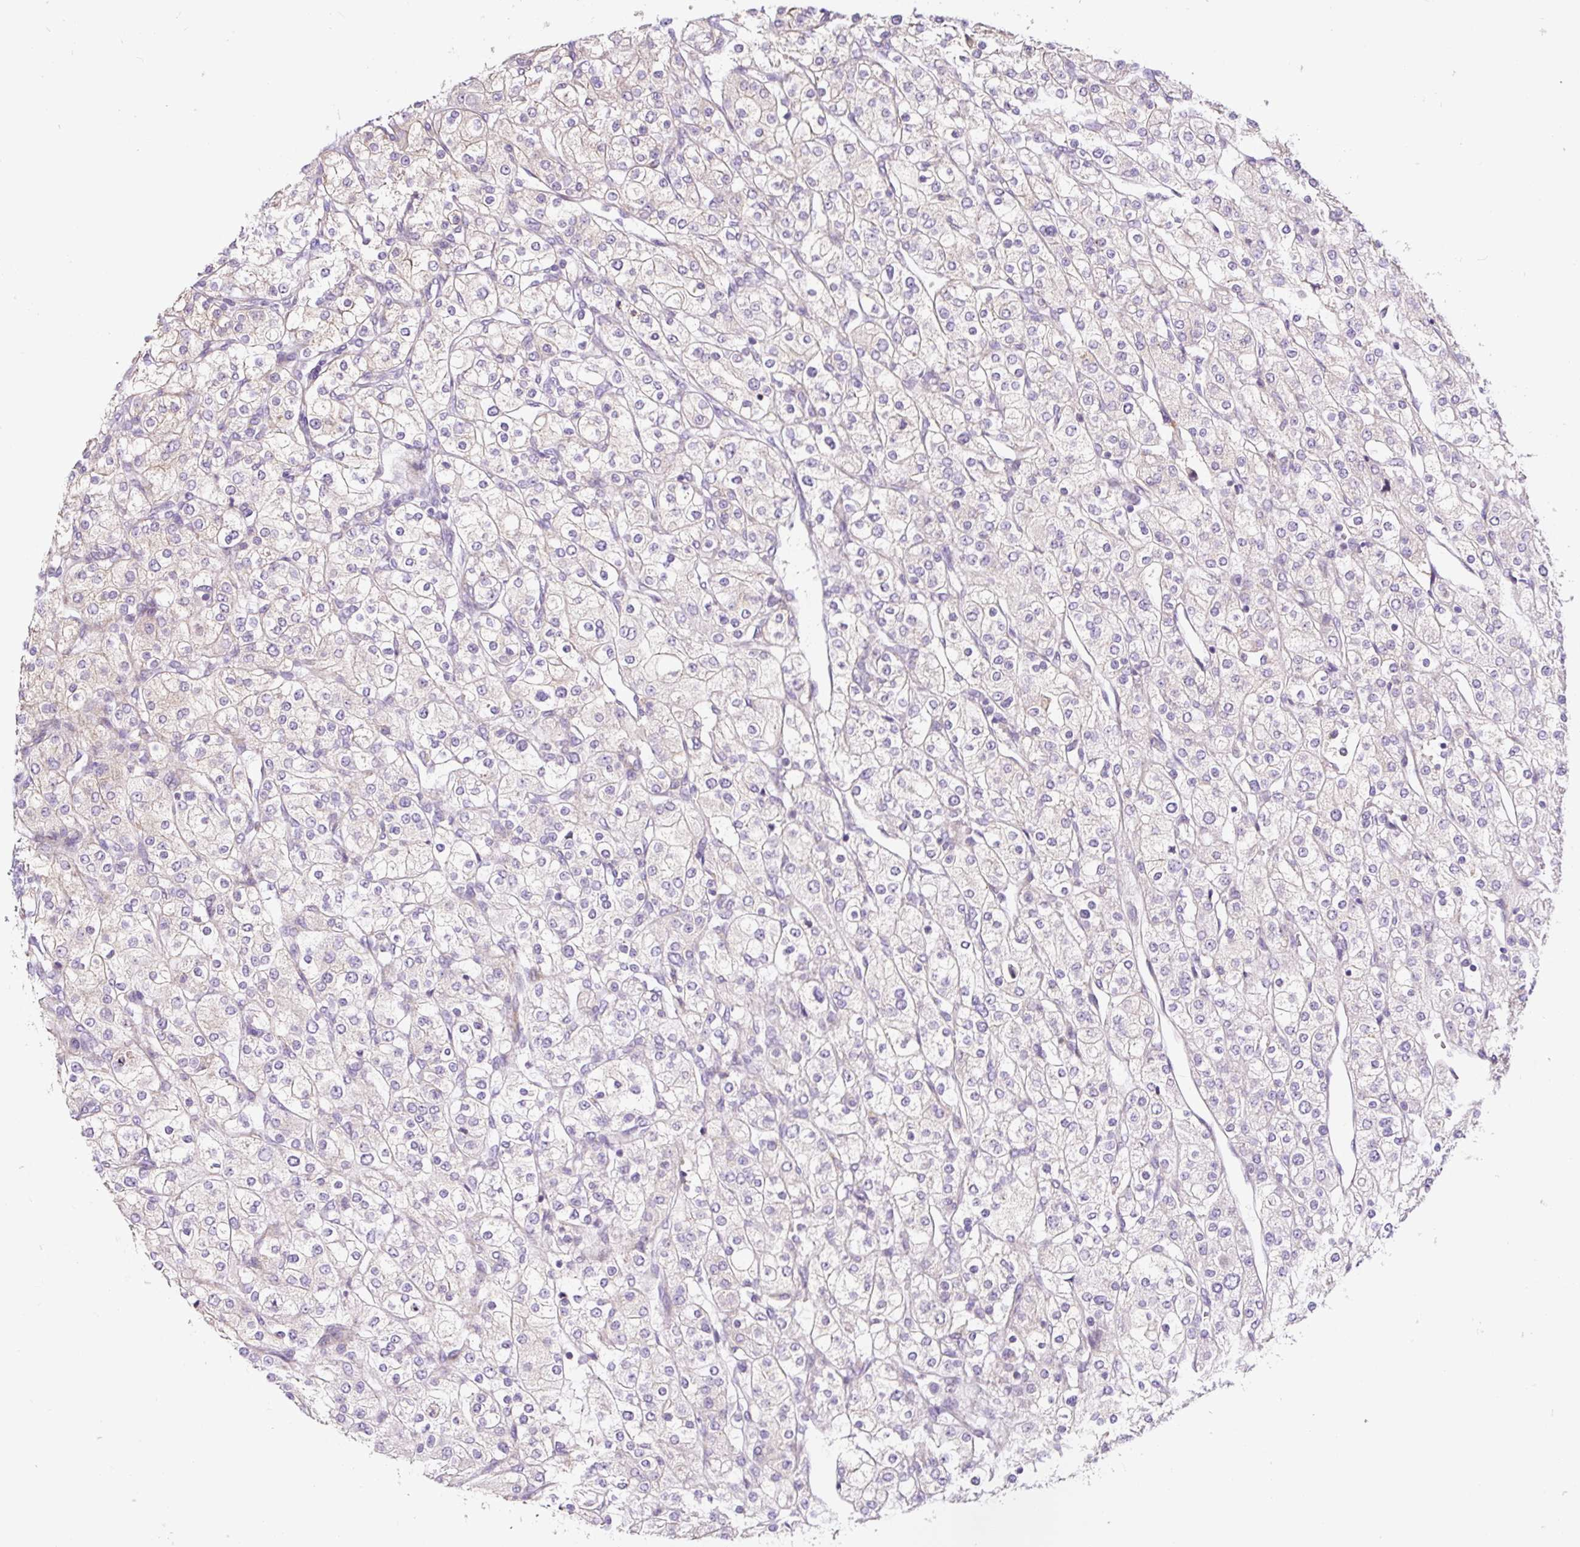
{"staining": {"intensity": "negative", "quantity": "none", "location": "none"}, "tissue": "renal cancer", "cell_type": "Tumor cells", "image_type": "cancer", "snomed": [{"axis": "morphology", "description": "Adenocarcinoma, NOS"}, {"axis": "topography", "description": "Kidney"}], "caption": "Tumor cells are negative for brown protein staining in renal cancer.", "gene": "HPS4", "patient": {"sex": "male", "age": 80}}